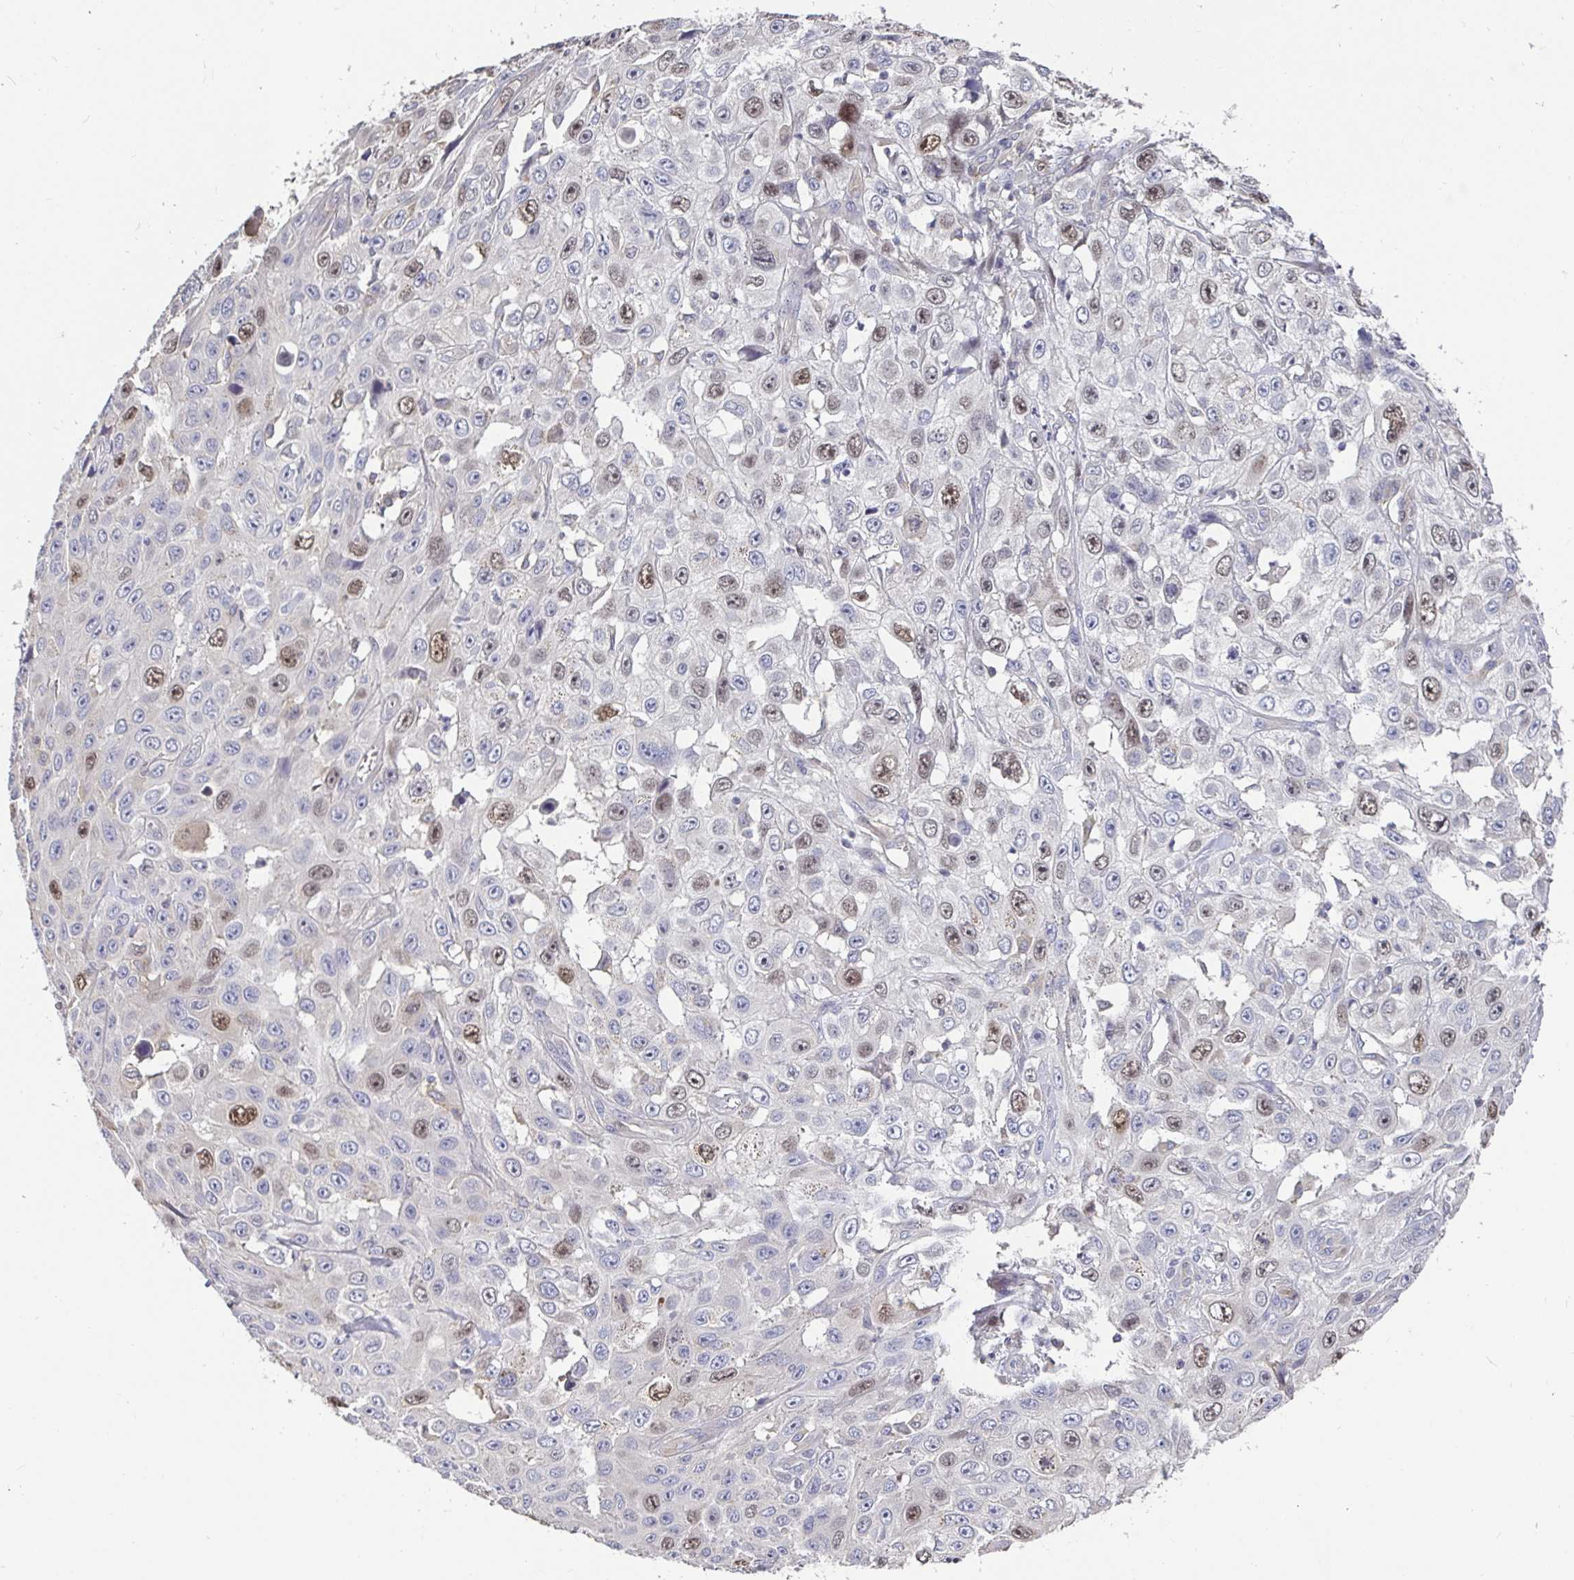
{"staining": {"intensity": "weak", "quantity": "<25%", "location": "nuclear"}, "tissue": "skin cancer", "cell_type": "Tumor cells", "image_type": "cancer", "snomed": [{"axis": "morphology", "description": "Squamous cell carcinoma, NOS"}, {"axis": "topography", "description": "Skin"}], "caption": "Immunohistochemistry (IHC) of human squamous cell carcinoma (skin) reveals no positivity in tumor cells. The staining was performed using DAB to visualize the protein expression in brown, while the nuclei were stained in blue with hematoxylin (Magnification: 20x).", "gene": "ANLN", "patient": {"sex": "male", "age": 82}}